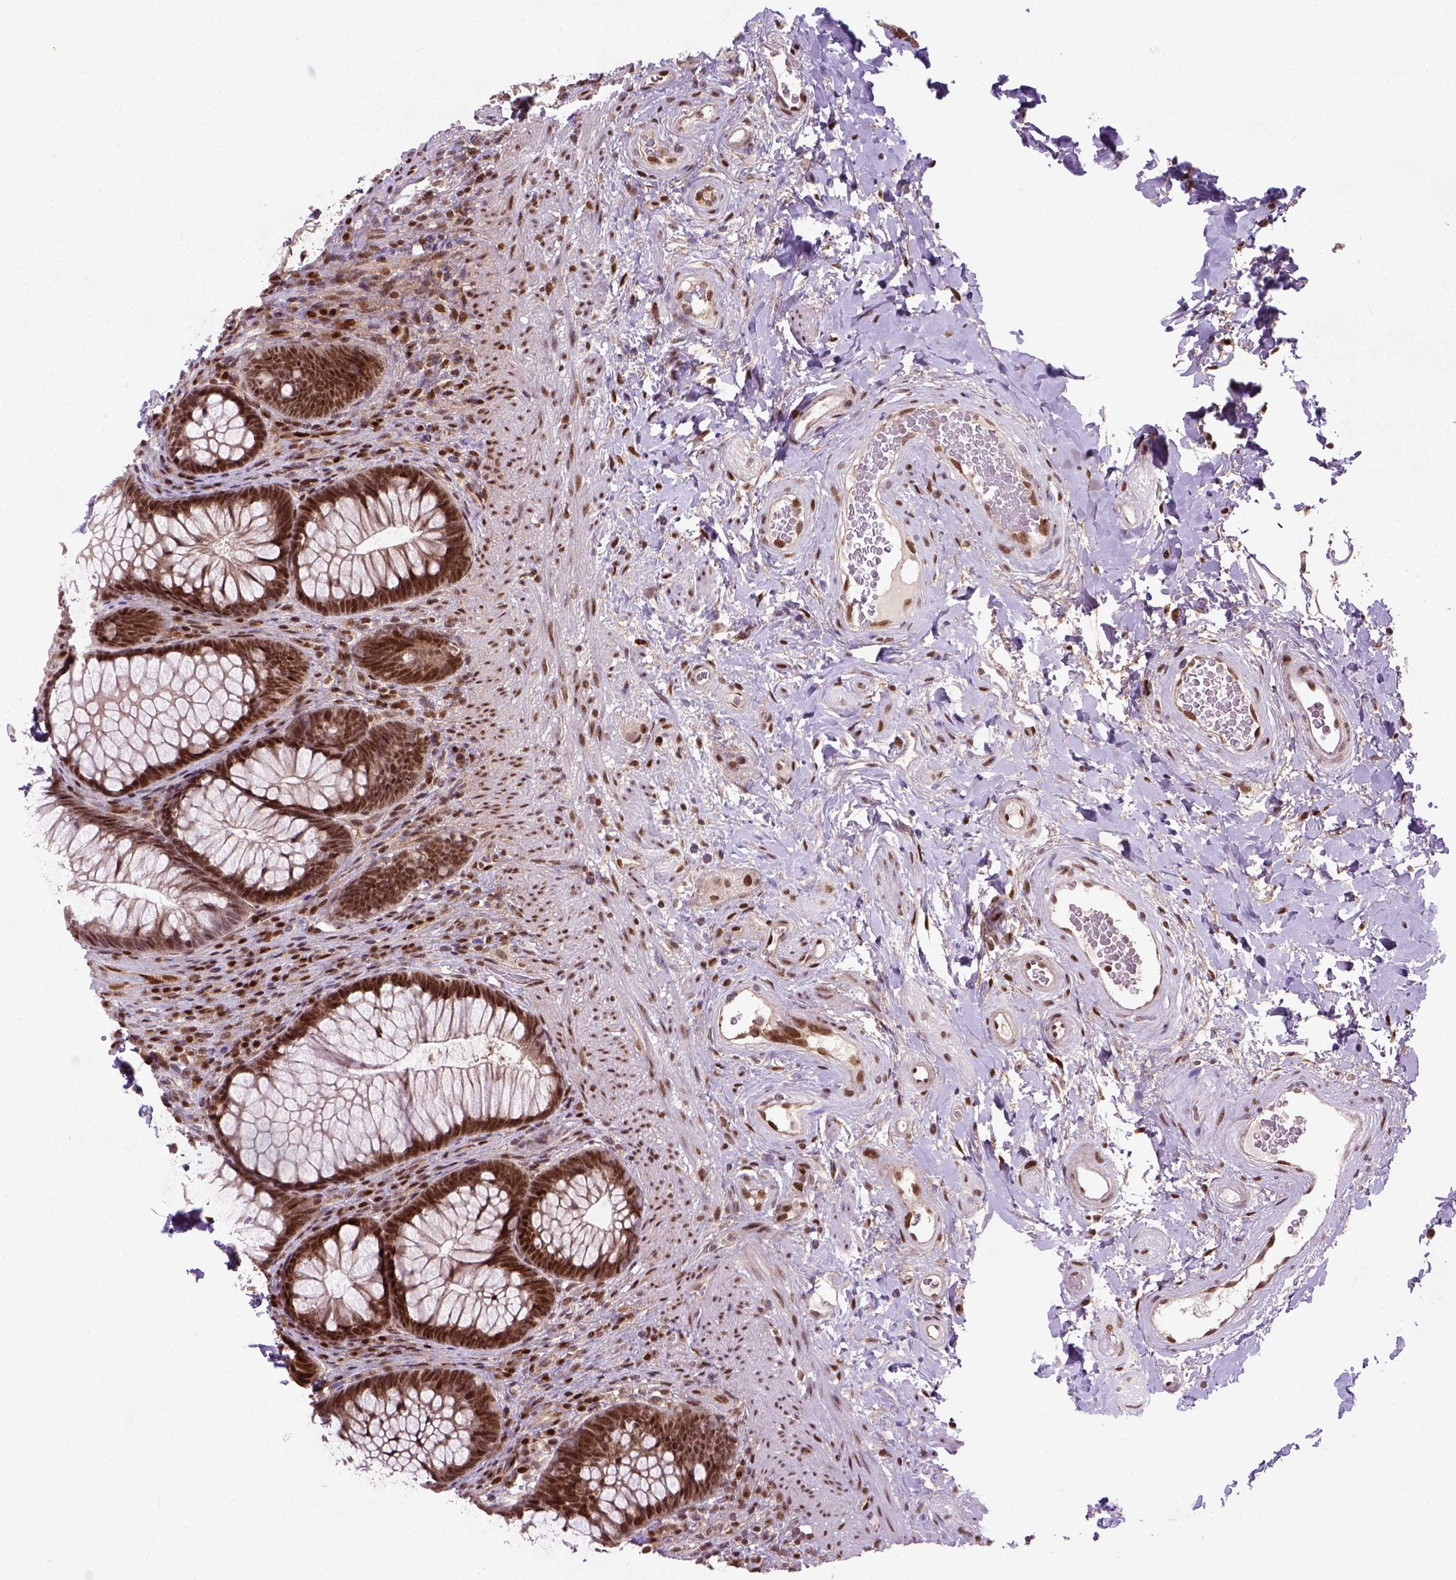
{"staining": {"intensity": "strong", "quantity": ">75%", "location": "nuclear"}, "tissue": "rectum", "cell_type": "Glandular cells", "image_type": "normal", "snomed": [{"axis": "morphology", "description": "Normal tissue, NOS"}, {"axis": "topography", "description": "Smooth muscle"}, {"axis": "topography", "description": "Rectum"}], "caption": "Immunohistochemistry (IHC) (DAB (3,3'-diaminobenzidine)) staining of benign rectum exhibits strong nuclear protein positivity in approximately >75% of glandular cells. The staining is performed using DAB (3,3'-diaminobenzidine) brown chromogen to label protein expression. The nuclei are counter-stained blue using hematoxylin.", "gene": "MGMT", "patient": {"sex": "male", "age": 53}}